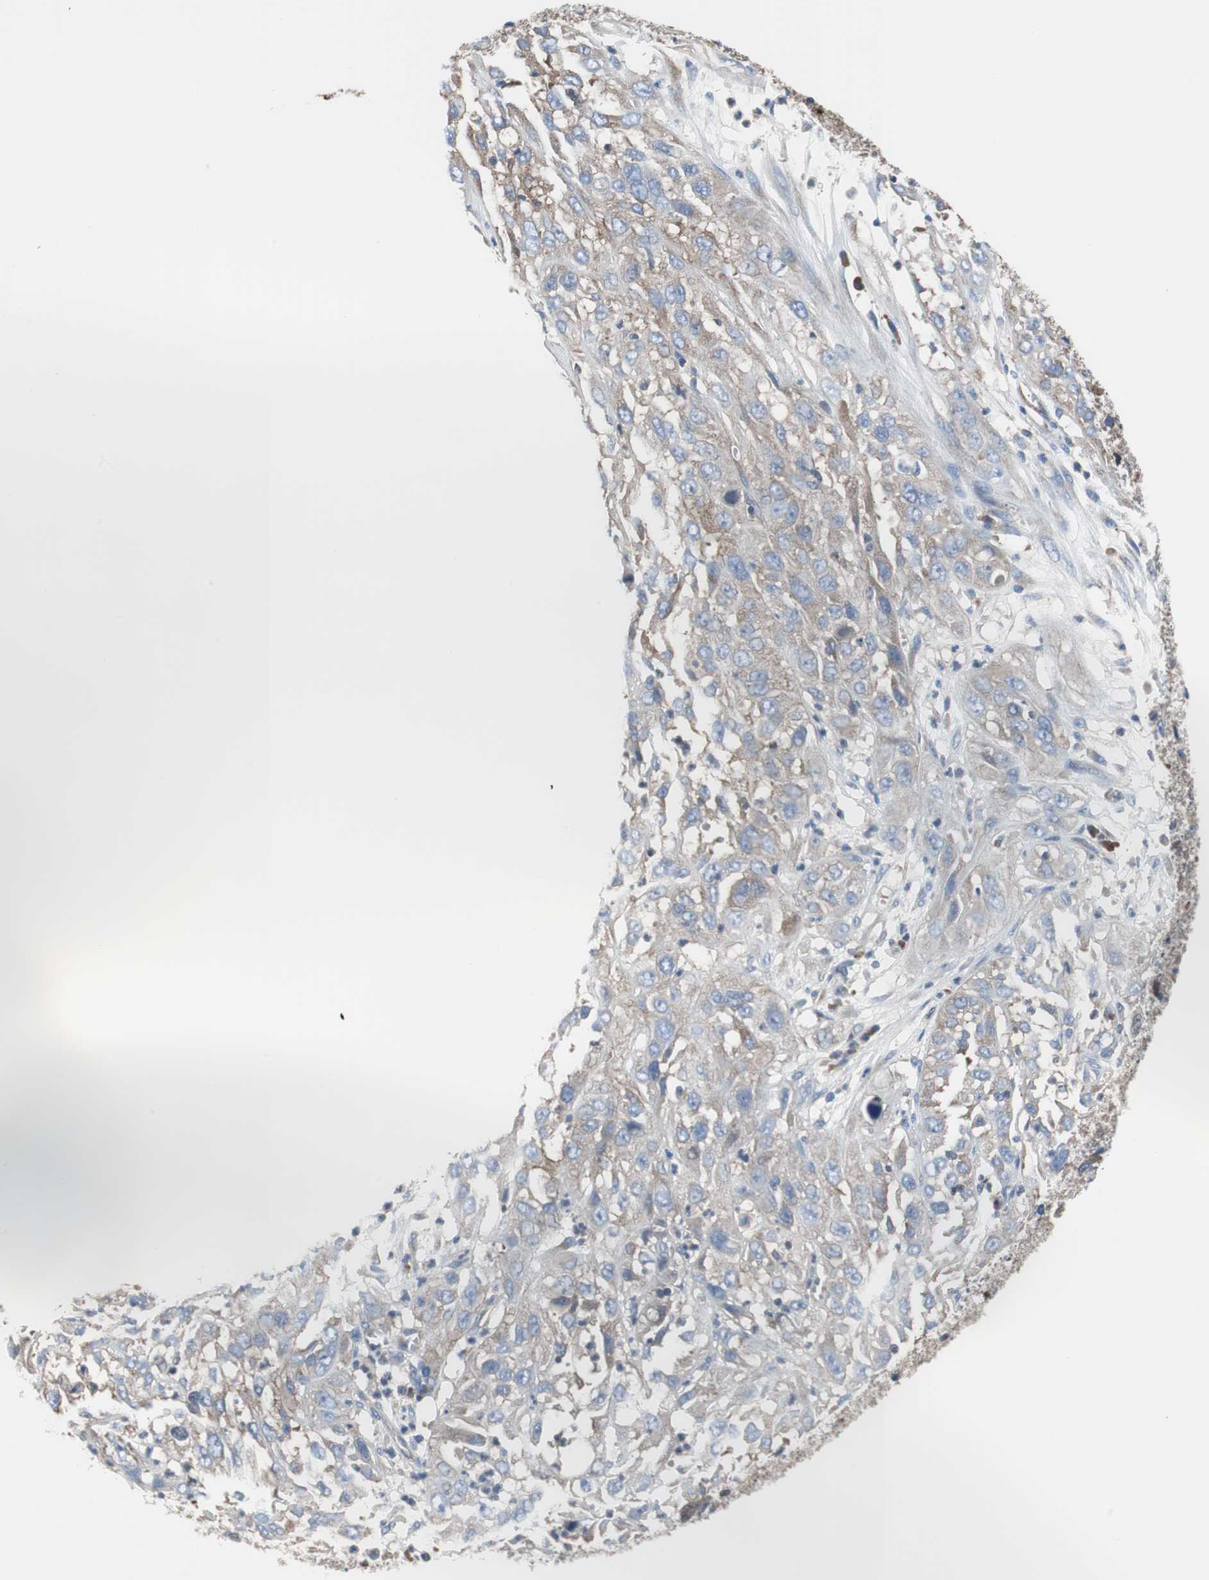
{"staining": {"intensity": "moderate", "quantity": ">75%", "location": "cytoplasmic/membranous"}, "tissue": "cervical cancer", "cell_type": "Tumor cells", "image_type": "cancer", "snomed": [{"axis": "morphology", "description": "Squamous cell carcinoma, NOS"}, {"axis": "topography", "description": "Cervix"}], "caption": "This is a photomicrograph of immunohistochemistry staining of cervical cancer, which shows moderate positivity in the cytoplasmic/membranous of tumor cells.", "gene": "BRAF", "patient": {"sex": "female", "age": 32}}